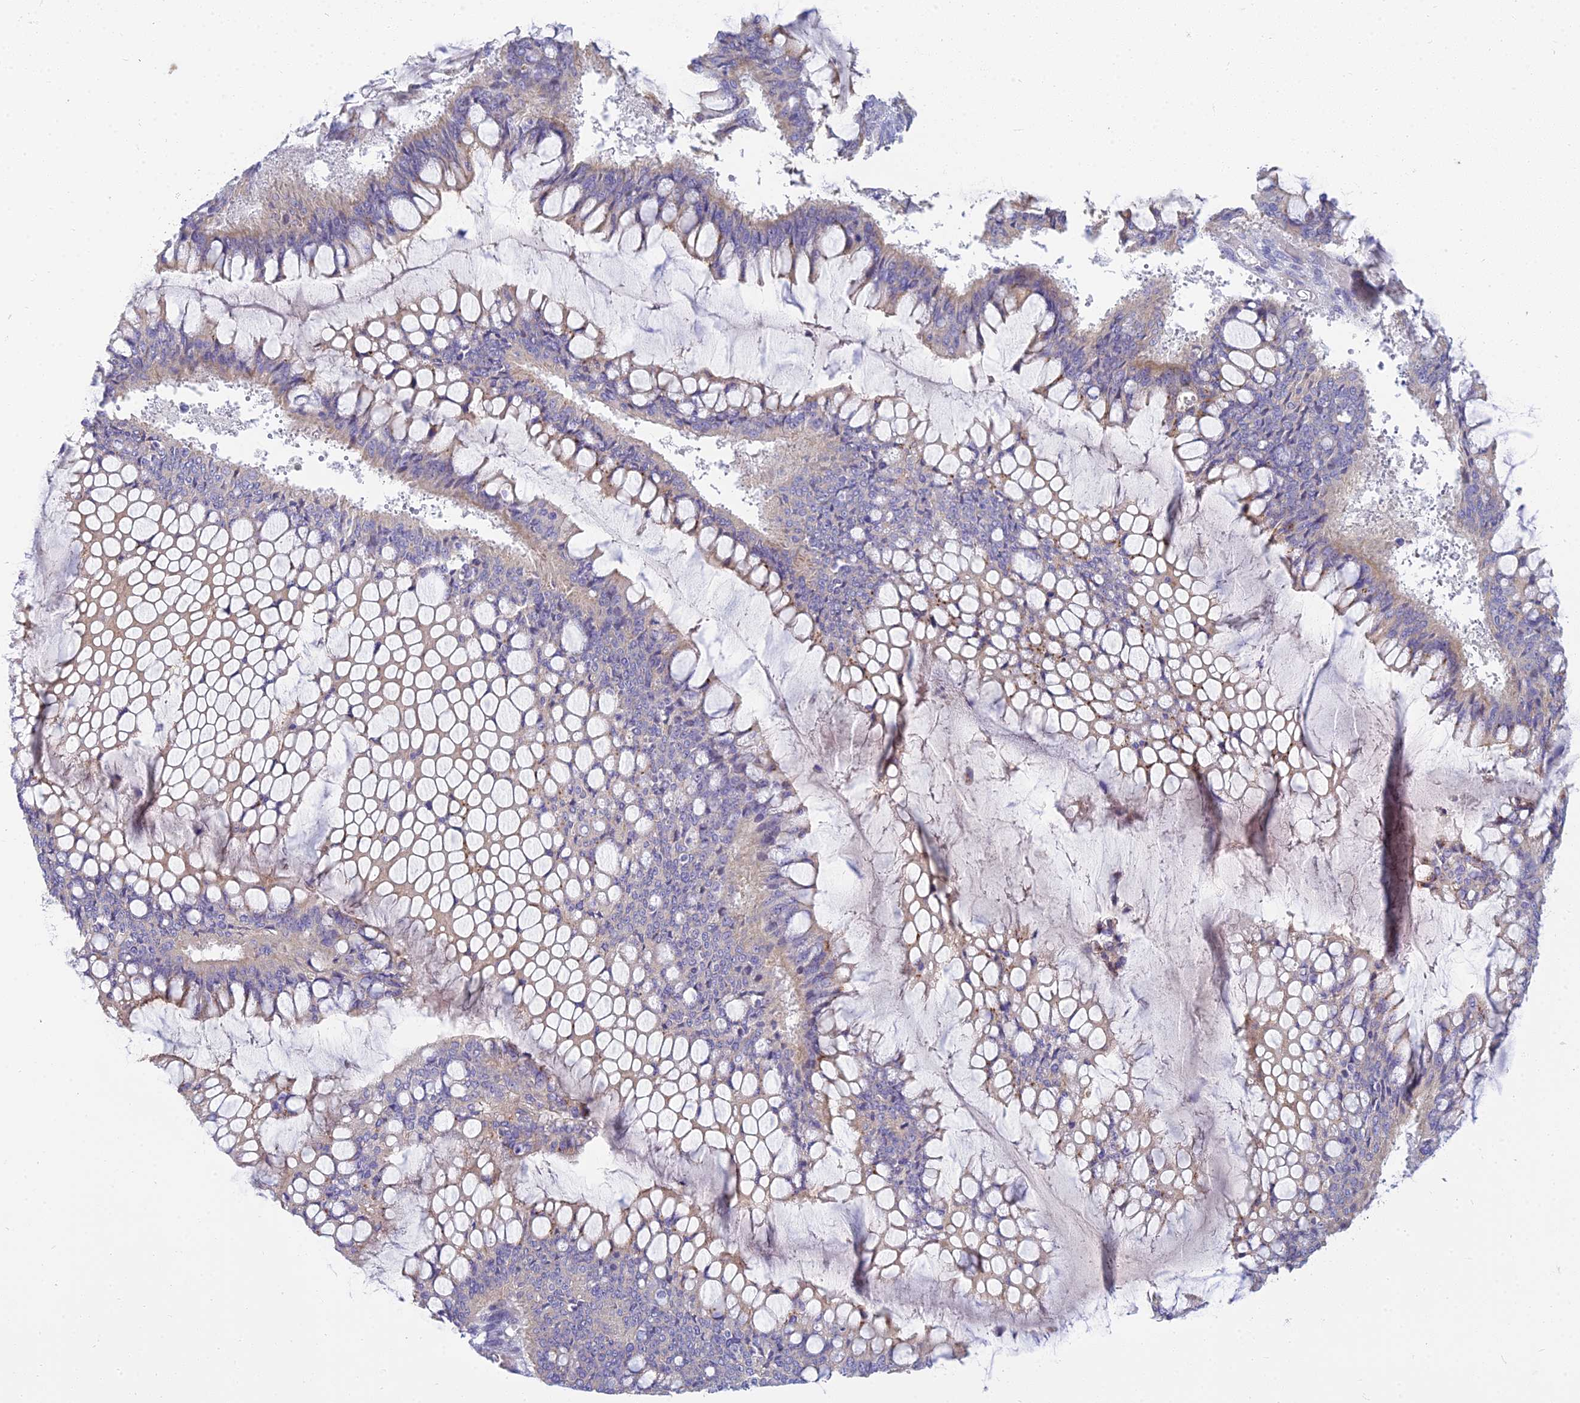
{"staining": {"intensity": "moderate", "quantity": "<25%", "location": "cytoplasmic/membranous"}, "tissue": "ovarian cancer", "cell_type": "Tumor cells", "image_type": "cancer", "snomed": [{"axis": "morphology", "description": "Cystadenocarcinoma, mucinous, NOS"}, {"axis": "topography", "description": "Ovary"}], "caption": "This is an image of immunohistochemistry staining of mucinous cystadenocarcinoma (ovarian), which shows moderate positivity in the cytoplasmic/membranous of tumor cells.", "gene": "SMIM24", "patient": {"sex": "female", "age": 73}}